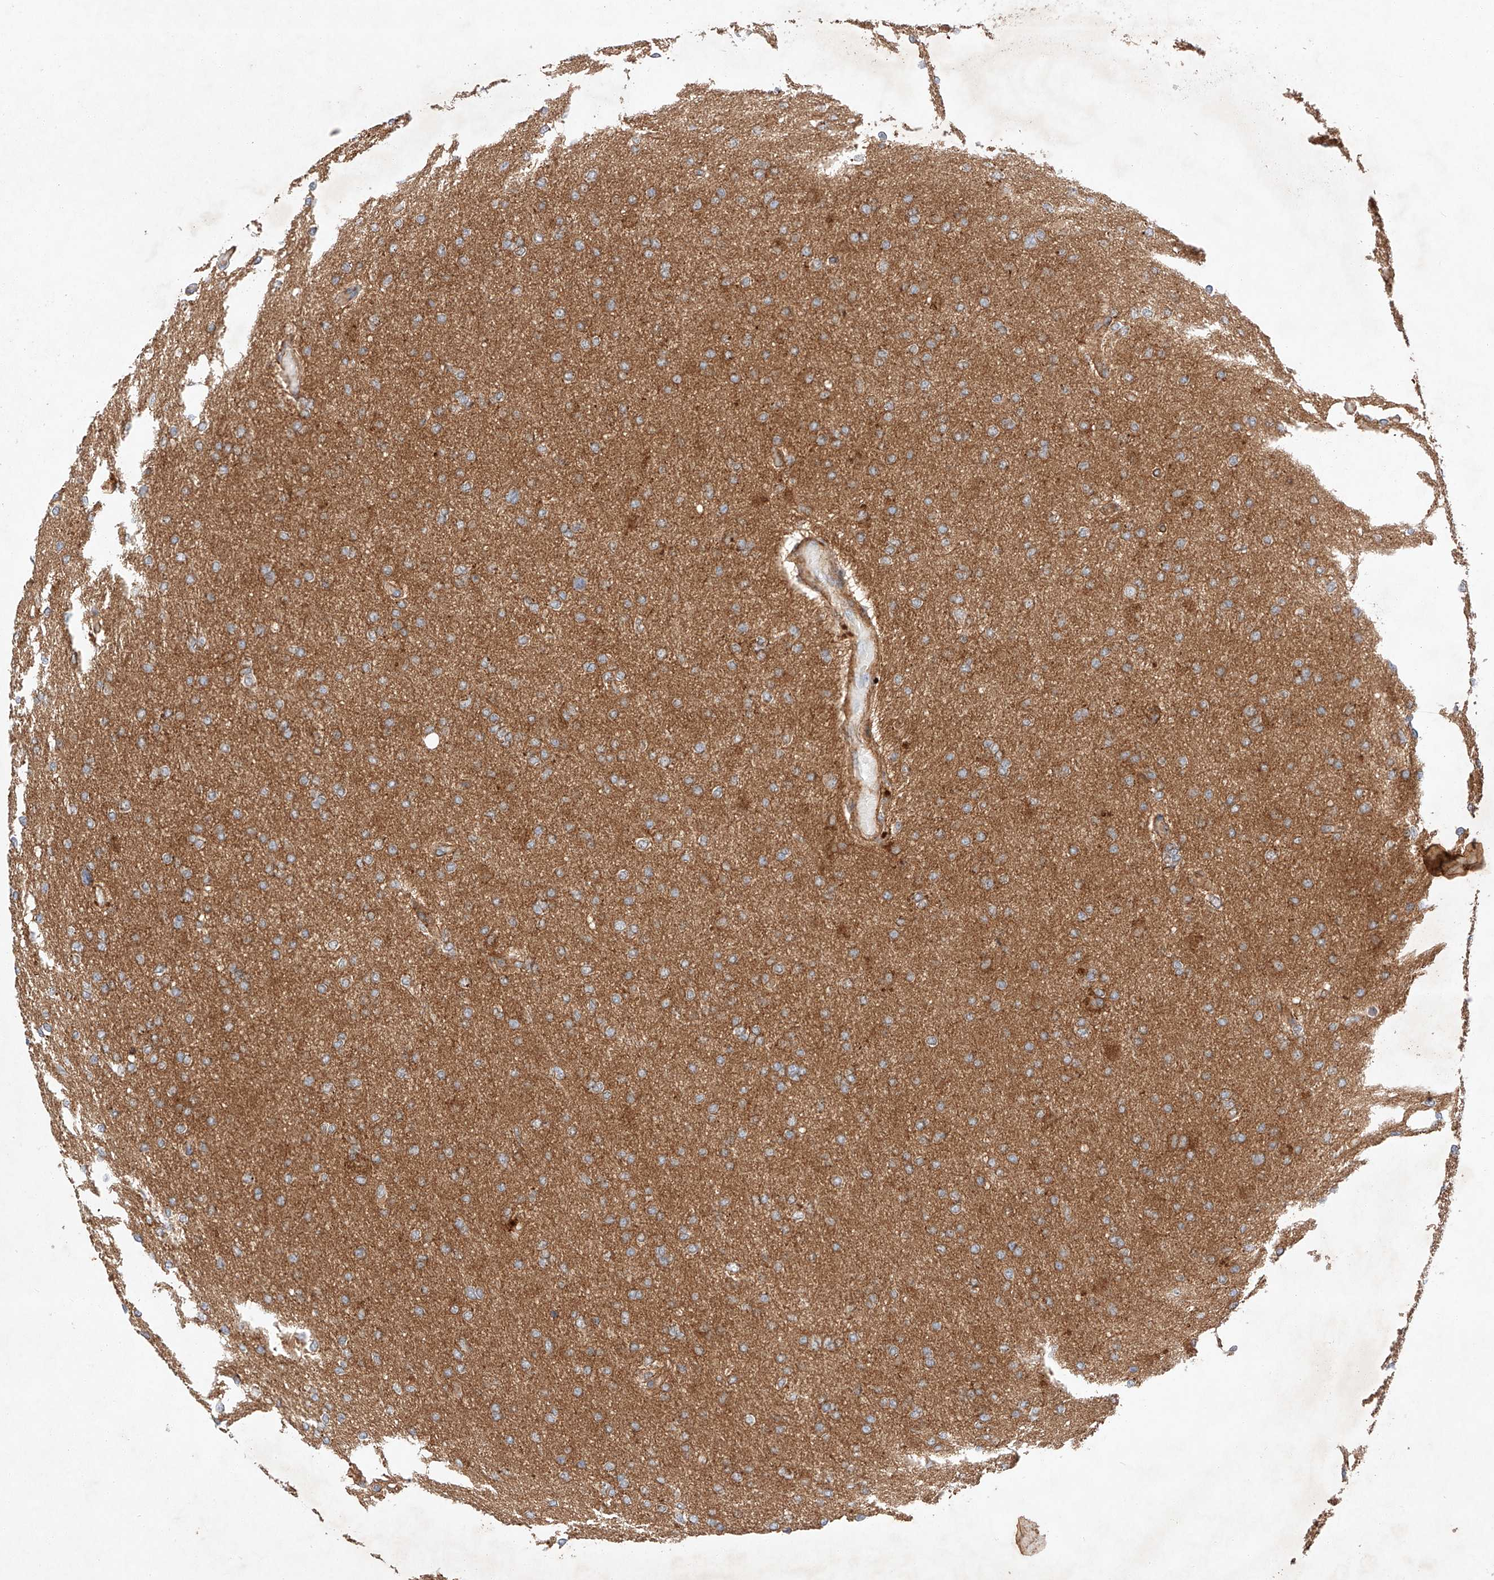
{"staining": {"intensity": "moderate", "quantity": ">75%", "location": "cytoplasmic/membranous"}, "tissue": "glioma", "cell_type": "Tumor cells", "image_type": "cancer", "snomed": [{"axis": "morphology", "description": "Glioma, malignant, High grade"}, {"axis": "topography", "description": "Cerebral cortex"}], "caption": "IHC histopathology image of glioma stained for a protein (brown), which exhibits medium levels of moderate cytoplasmic/membranous staining in about >75% of tumor cells.", "gene": "RAB23", "patient": {"sex": "female", "age": 36}}